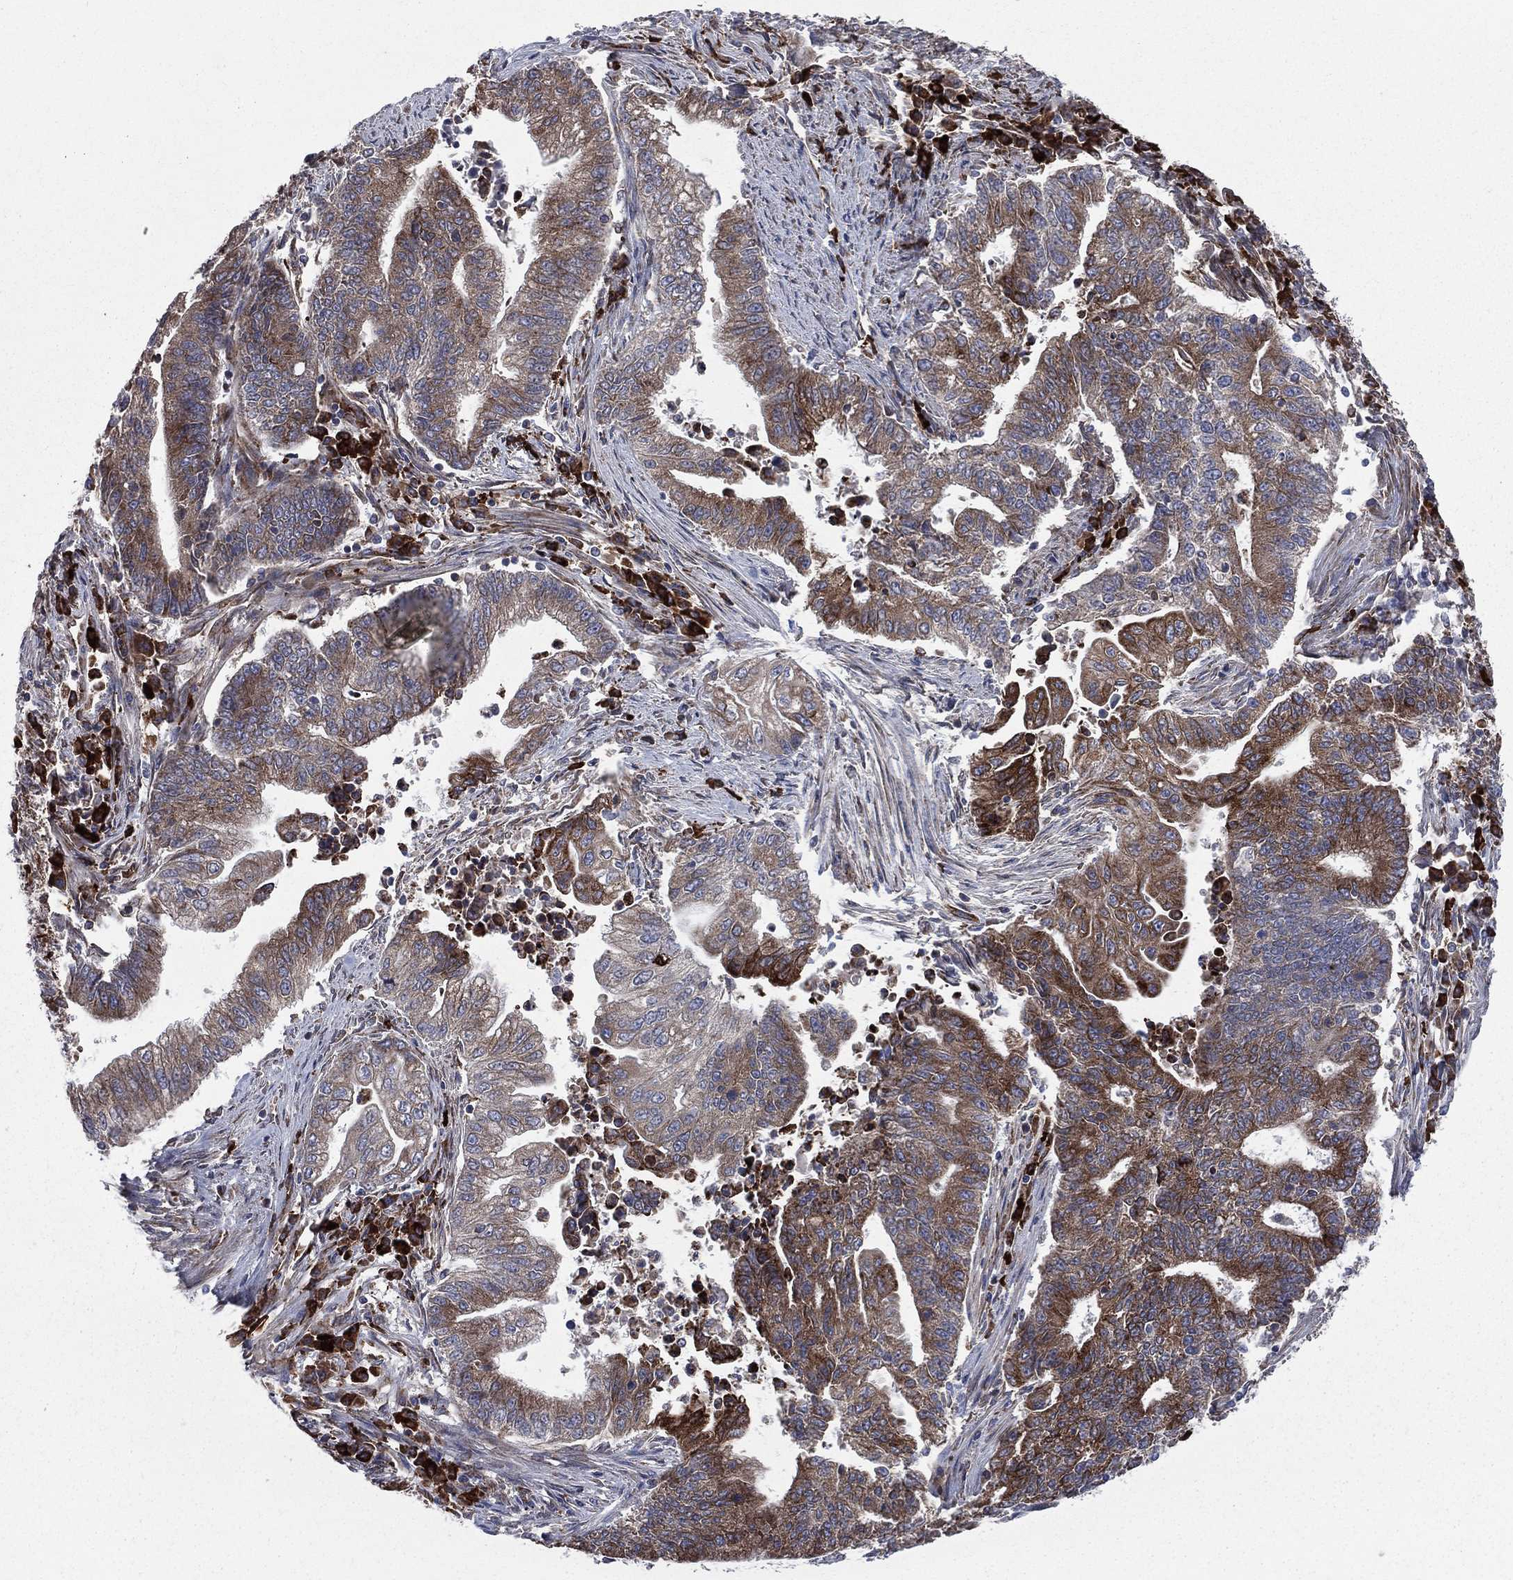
{"staining": {"intensity": "strong", "quantity": "<25%", "location": "cytoplasmic/membranous"}, "tissue": "endometrial cancer", "cell_type": "Tumor cells", "image_type": "cancer", "snomed": [{"axis": "morphology", "description": "Adenocarcinoma, NOS"}, {"axis": "topography", "description": "Uterus"}, {"axis": "topography", "description": "Endometrium"}], "caption": "Endometrial adenocarcinoma stained for a protein (brown) displays strong cytoplasmic/membranous positive expression in approximately <25% of tumor cells.", "gene": "CCDC159", "patient": {"sex": "female", "age": 54}}